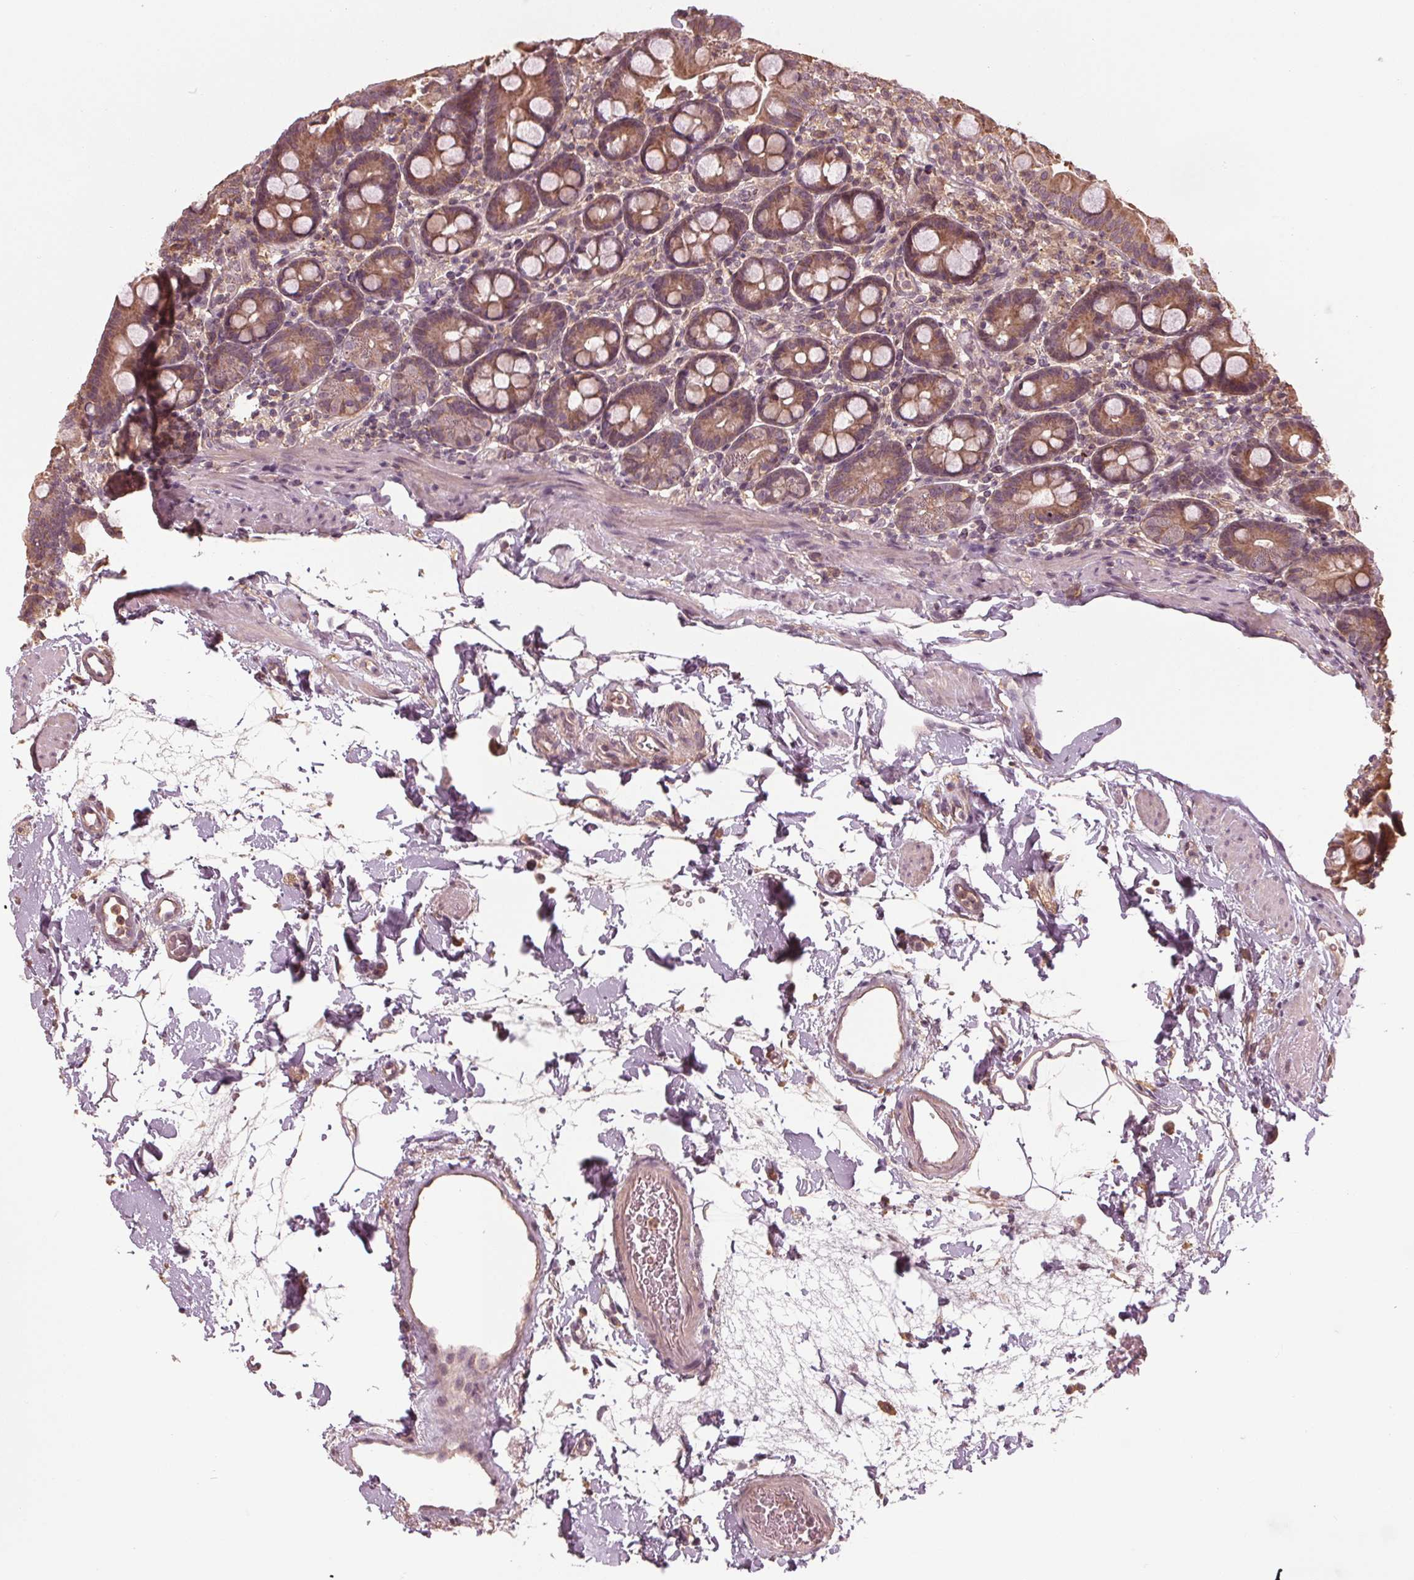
{"staining": {"intensity": "moderate", "quantity": ">75%", "location": "cytoplasmic/membranous"}, "tissue": "duodenum", "cell_type": "Glandular cells", "image_type": "normal", "snomed": [{"axis": "morphology", "description": "Normal tissue, NOS"}, {"axis": "topography", "description": "Duodenum"}], "caption": "Brown immunohistochemical staining in benign human duodenum reveals moderate cytoplasmic/membranous positivity in approximately >75% of glandular cells. The staining was performed using DAB to visualize the protein expression in brown, while the nuclei were stained in blue with hematoxylin (Magnification: 20x).", "gene": "GNB2", "patient": {"sex": "male", "age": 59}}